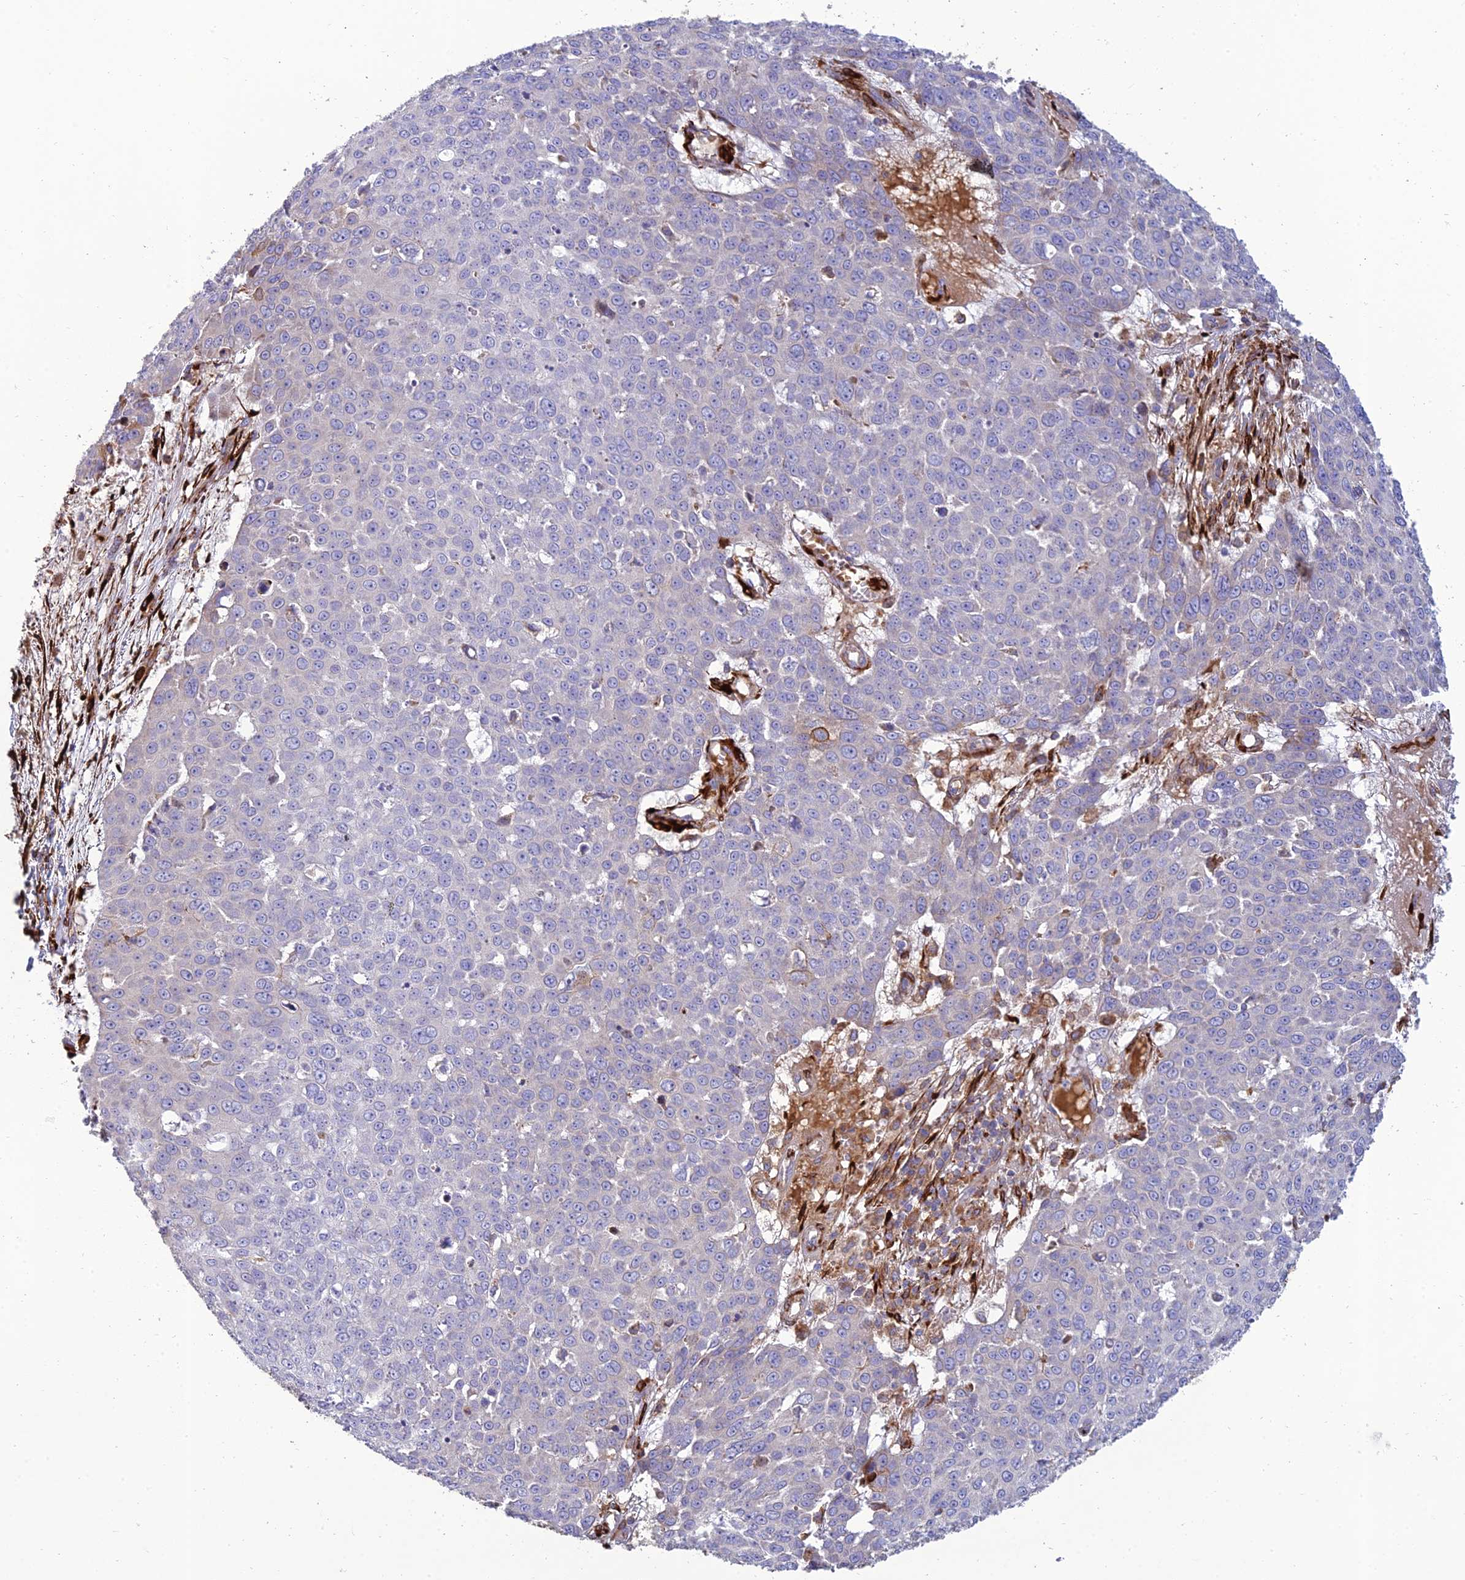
{"staining": {"intensity": "negative", "quantity": "none", "location": "none"}, "tissue": "skin cancer", "cell_type": "Tumor cells", "image_type": "cancer", "snomed": [{"axis": "morphology", "description": "Squamous cell carcinoma, NOS"}, {"axis": "topography", "description": "Skin"}], "caption": "Skin cancer stained for a protein using immunohistochemistry (IHC) displays no staining tumor cells.", "gene": "RCN3", "patient": {"sex": "male", "age": 71}}